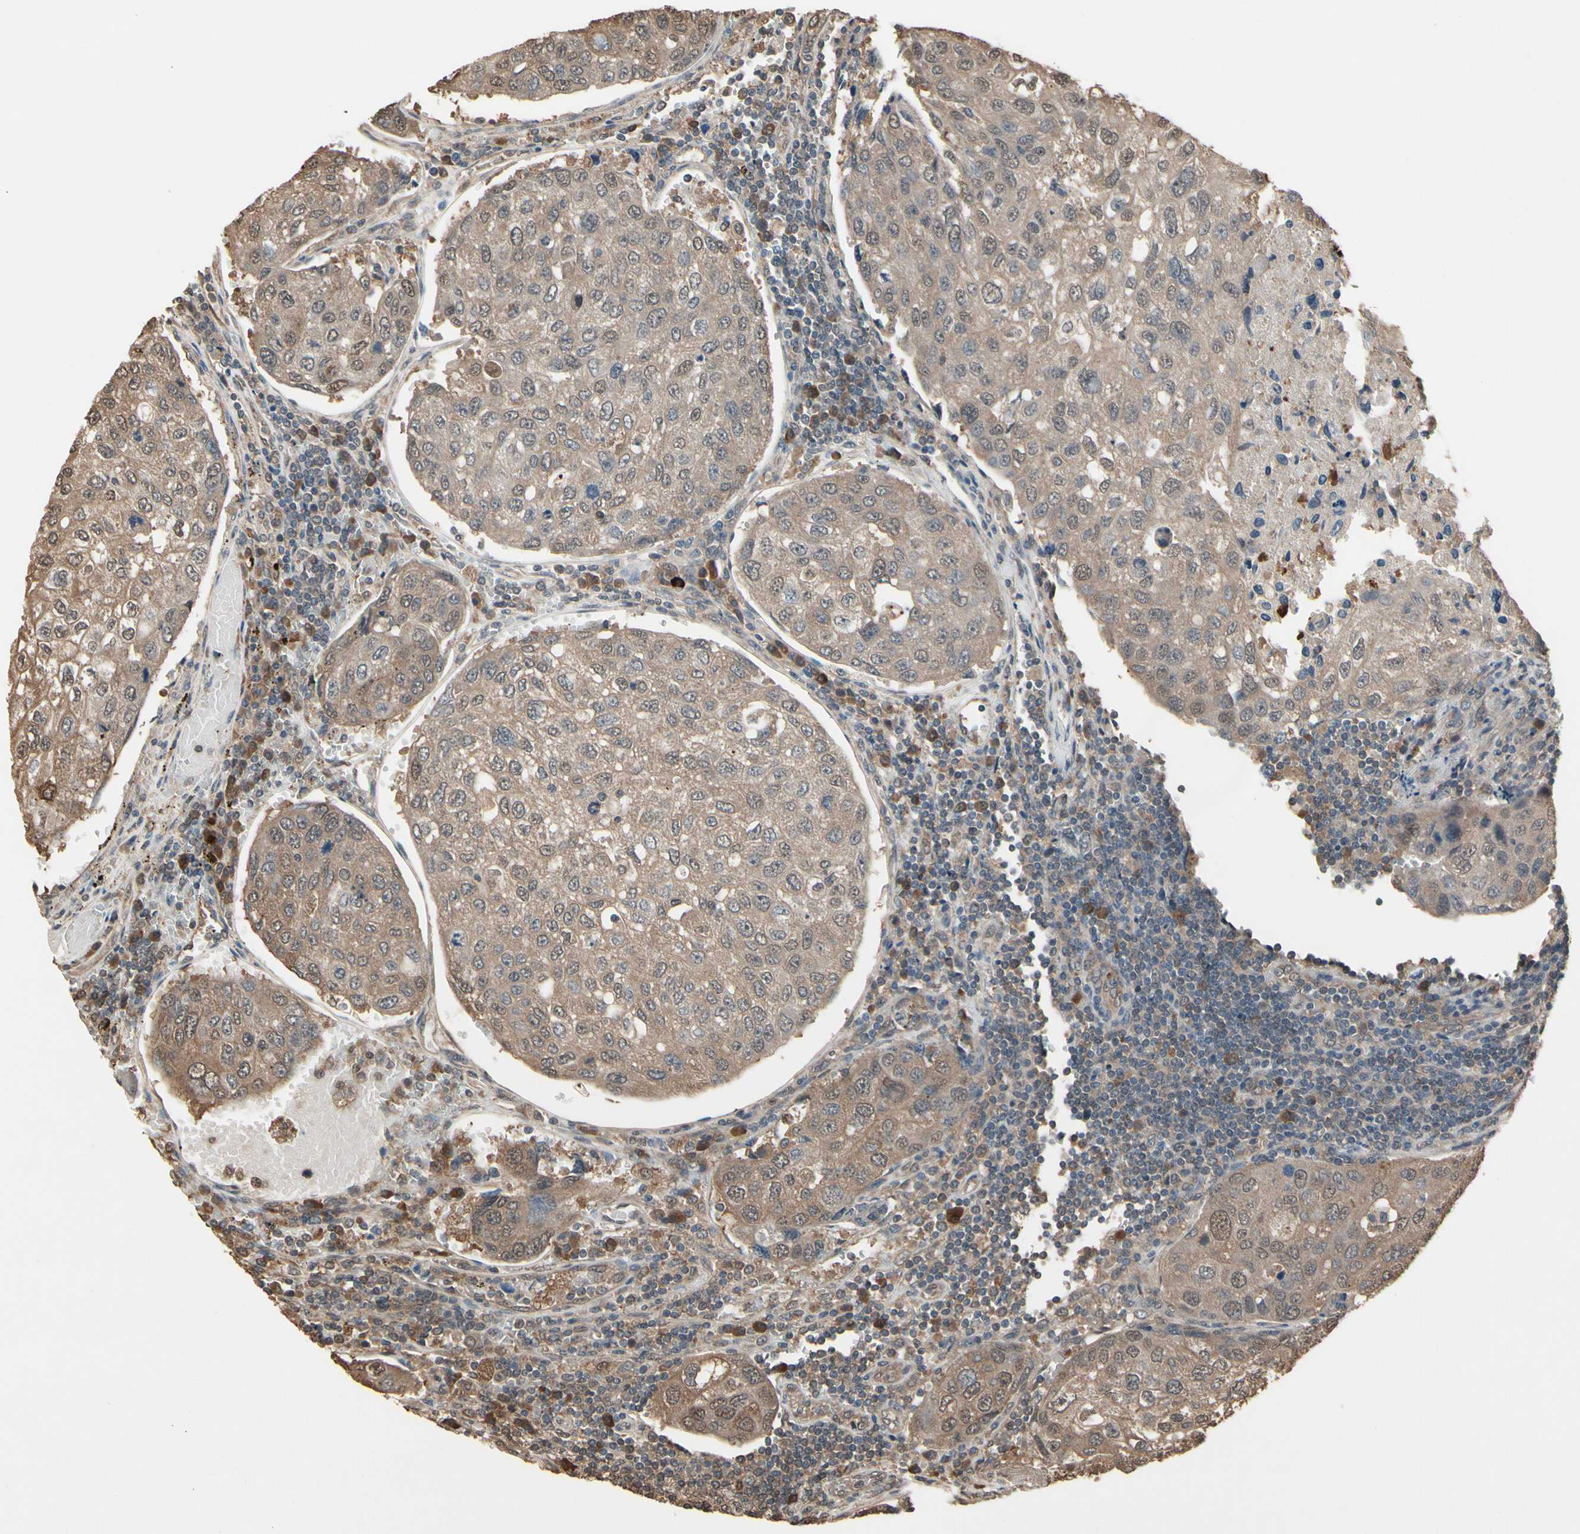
{"staining": {"intensity": "moderate", "quantity": ">75%", "location": "cytoplasmic/membranous,nuclear"}, "tissue": "urothelial cancer", "cell_type": "Tumor cells", "image_type": "cancer", "snomed": [{"axis": "morphology", "description": "Urothelial carcinoma, High grade"}, {"axis": "topography", "description": "Lymph node"}, {"axis": "topography", "description": "Urinary bladder"}], "caption": "Immunohistochemical staining of urothelial cancer reveals medium levels of moderate cytoplasmic/membranous and nuclear positivity in about >75% of tumor cells. The staining is performed using DAB brown chromogen to label protein expression. The nuclei are counter-stained blue using hematoxylin.", "gene": "PNPLA7", "patient": {"sex": "male", "age": 51}}